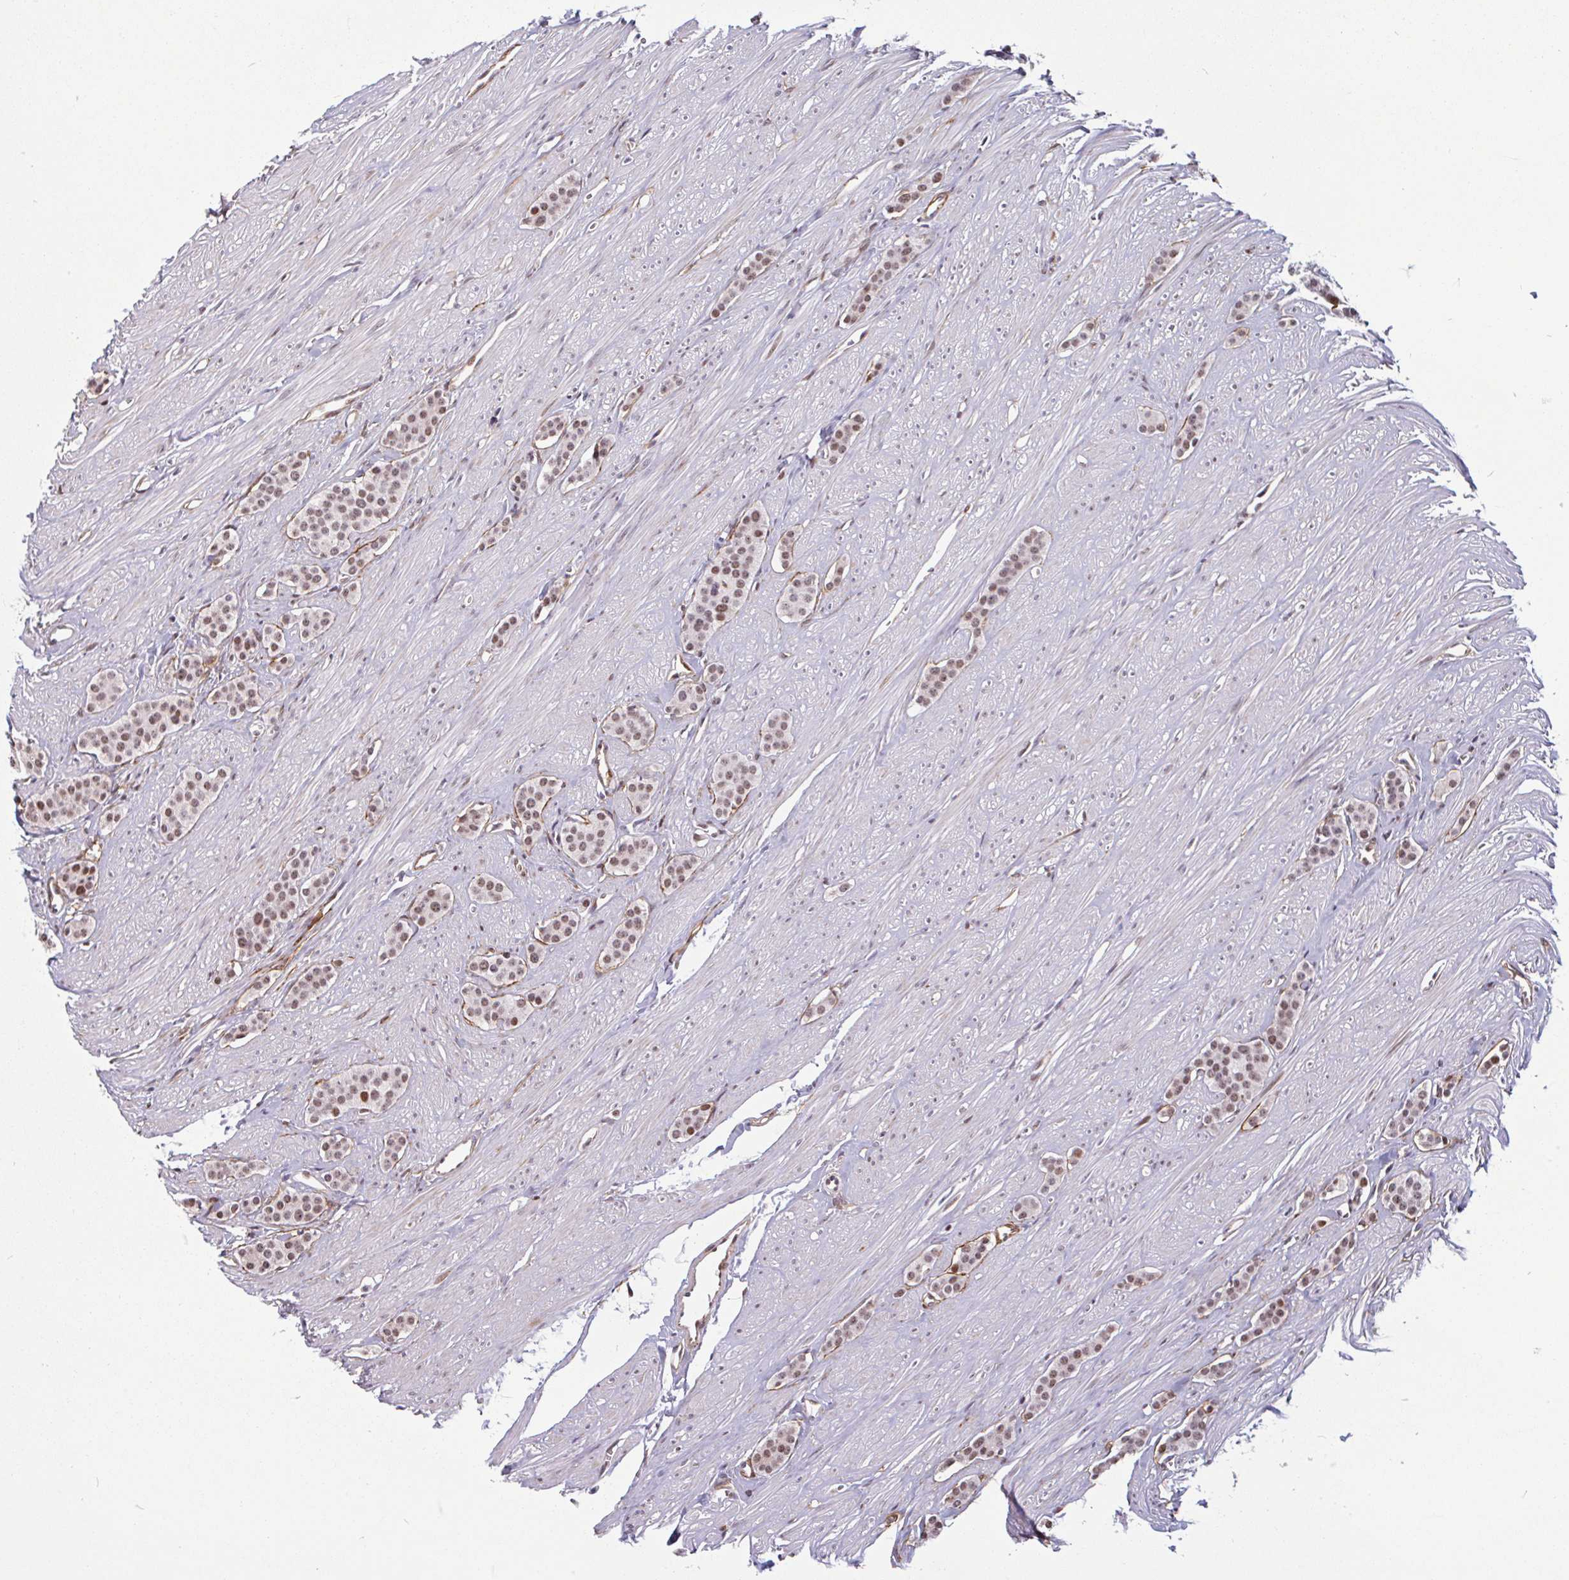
{"staining": {"intensity": "weak", "quantity": ">75%", "location": "nuclear"}, "tissue": "carcinoid", "cell_type": "Tumor cells", "image_type": "cancer", "snomed": [{"axis": "morphology", "description": "Carcinoid, malignant, NOS"}, {"axis": "topography", "description": "Small intestine"}], "caption": "High-power microscopy captured an immunohistochemistry (IHC) photomicrograph of carcinoid (malignant), revealing weak nuclear staining in about >75% of tumor cells.", "gene": "TMEM119", "patient": {"sex": "male", "age": 60}}